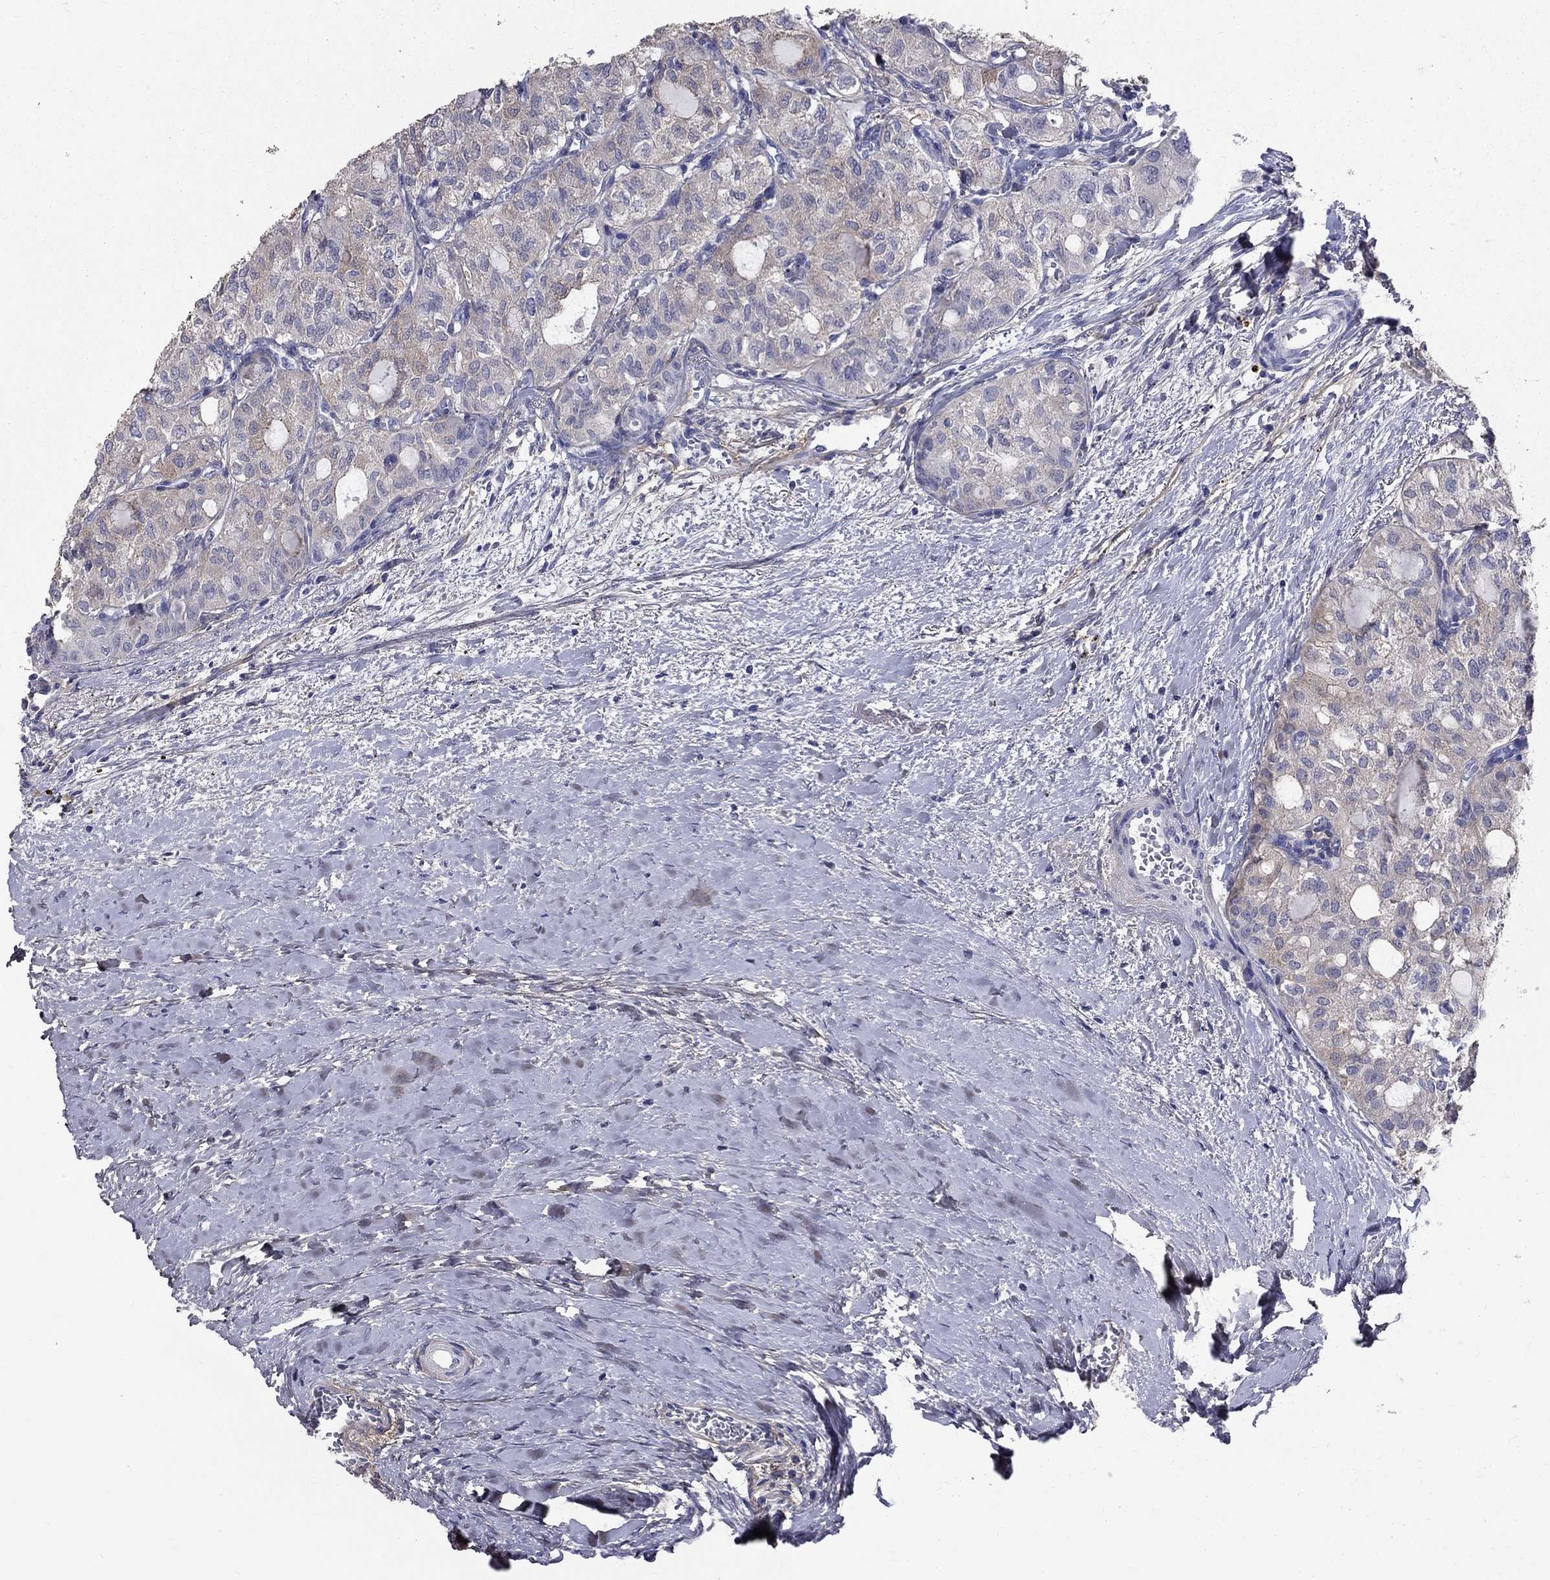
{"staining": {"intensity": "weak", "quantity": "25%-75%", "location": "cytoplasmic/membranous"}, "tissue": "thyroid cancer", "cell_type": "Tumor cells", "image_type": "cancer", "snomed": [{"axis": "morphology", "description": "Follicular adenoma carcinoma, NOS"}, {"axis": "topography", "description": "Thyroid gland"}], "caption": "Weak cytoplasmic/membranous staining is appreciated in about 25%-75% of tumor cells in thyroid cancer (follicular adenoma carcinoma).", "gene": "ANXA10", "patient": {"sex": "male", "age": 75}}